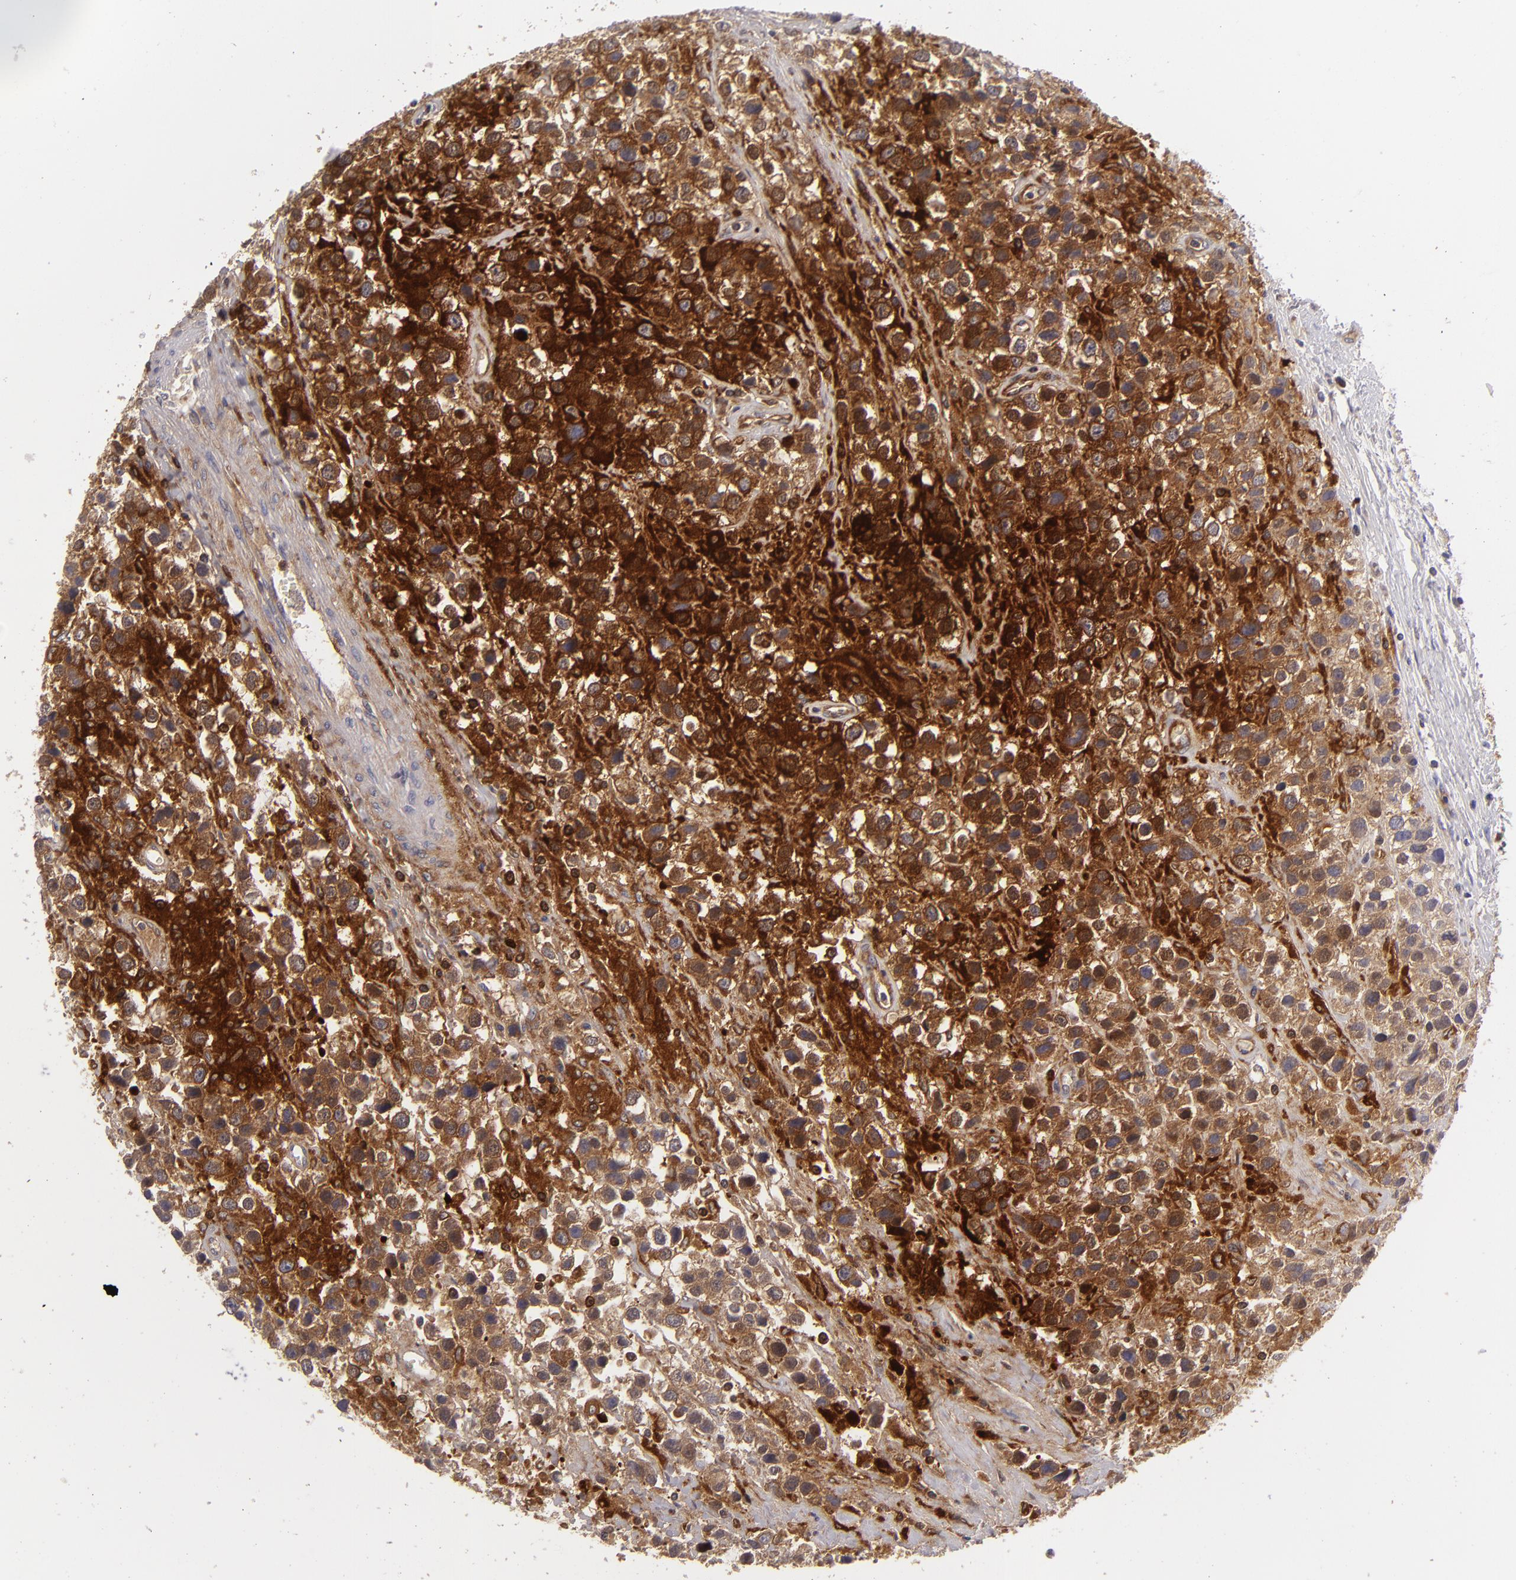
{"staining": {"intensity": "strong", "quantity": ">75%", "location": "cytoplasmic/membranous"}, "tissue": "testis cancer", "cell_type": "Tumor cells", "image_type": "cancer", "snomed": [{"axis": "morphology", "description": "Seminoma, NOS"}, {"axis": "topography", "description": "Testis"}], "caption": "Immunohistochemistry (IHC) of testis seminoma displays high levels of strong cytoplasmic/membranous staining in approximately >75% of tumor cells.", "gene": "MMP10", "patient": {"sex": "male", "age": 43}}